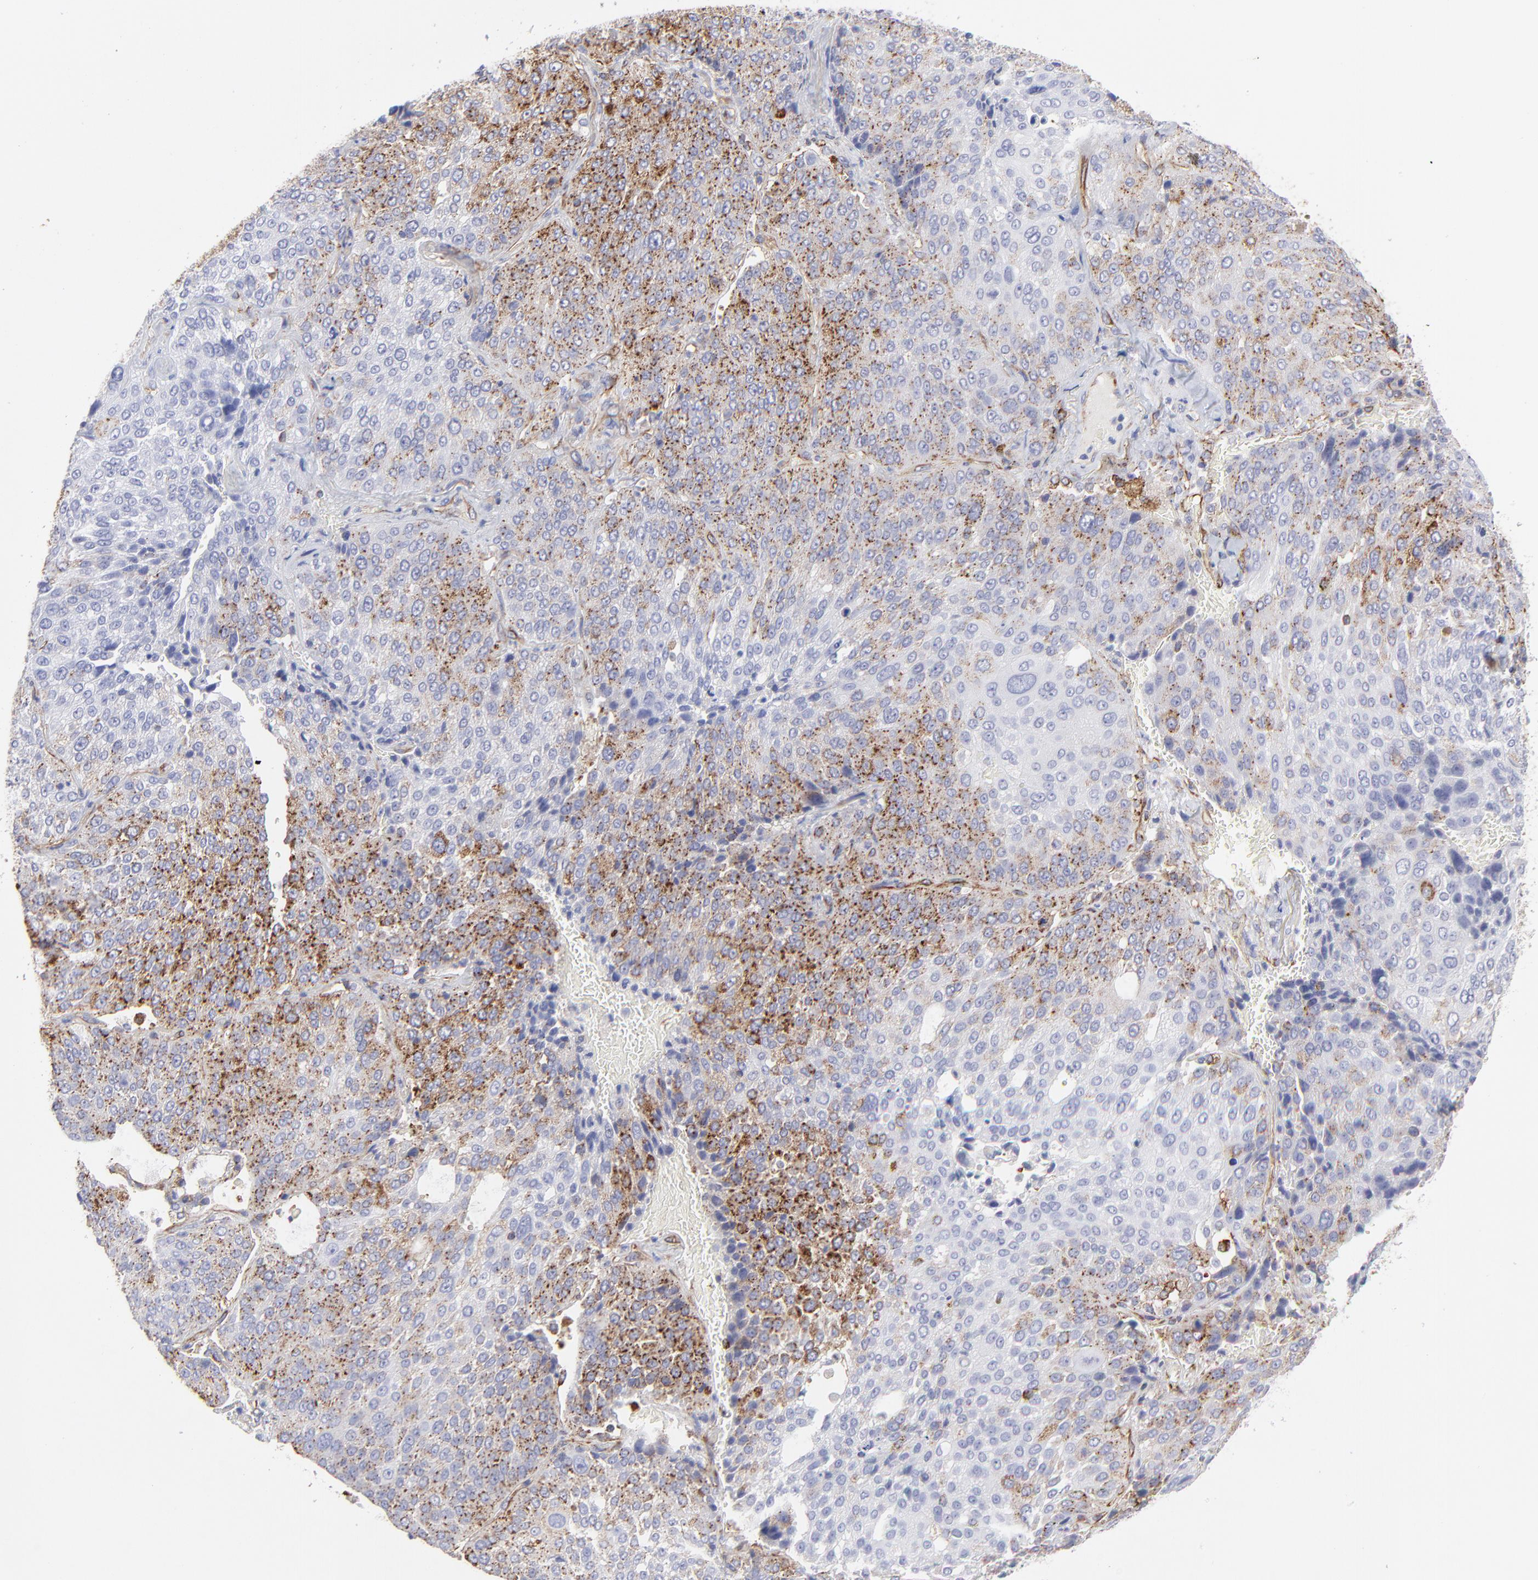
{"staining": {"intensity": "strong", "quantity": ">75%", "location": "cytoplasmic/membranous"}, "tissue": "lung cancer", "cell_type": "Tumor cells", "image_type": "cancer", "snomed": [{"axis": "morphology", "description": "Squamous cell carcinoma, NOS"}, {"axis": "topography", "description": "Lung"}], "caption": "A high amount of strong cytoplasmic/membranous positivity is appreciated in about >75% of tumor cells in lung squamous cell carcinoma tissue. (DAB = brown stain, brightfield microscopy at high magnification).", "gene": "COX8C", "patient": {"sex": "male", "age": 54}}